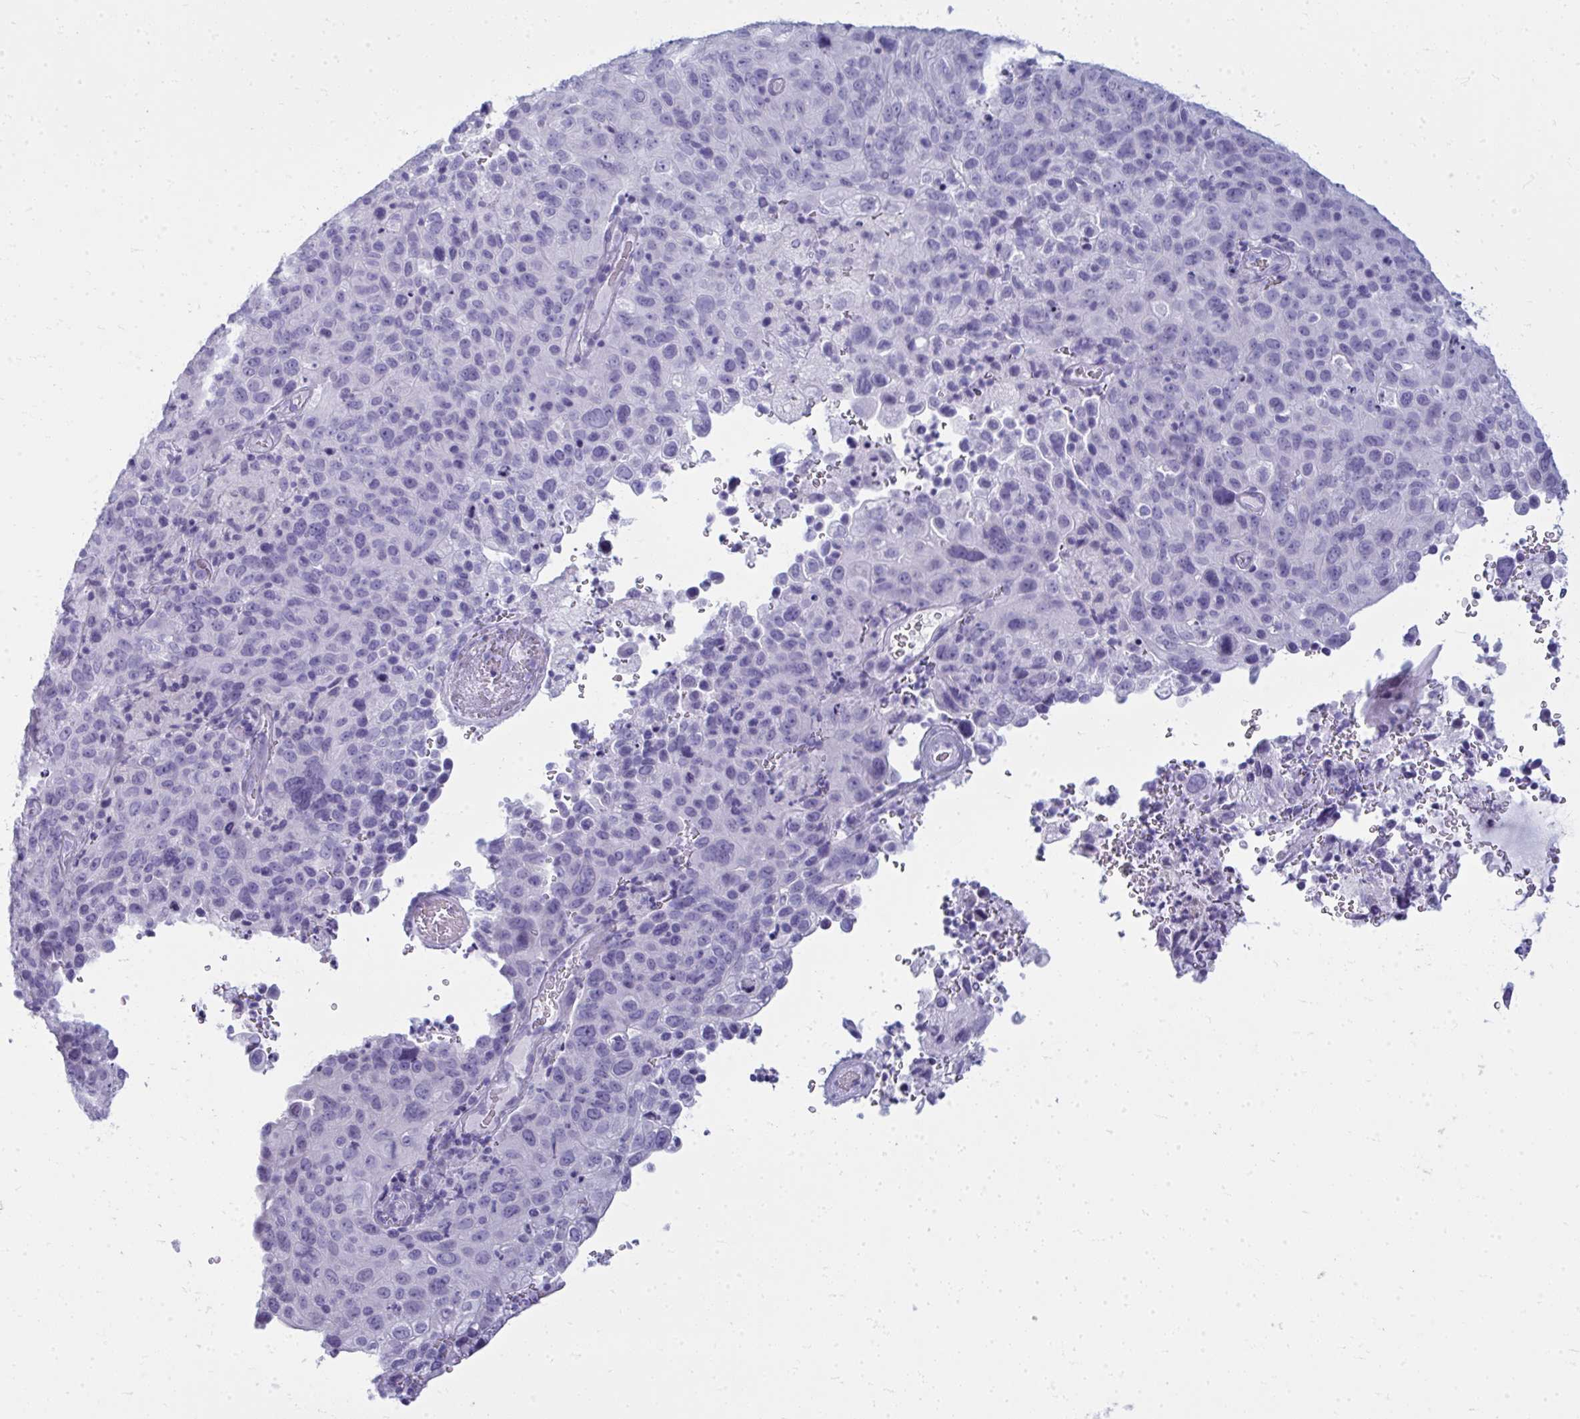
{"staining": {"intensity": "negative", "quantity": "none", "location": "none"}, "tissue": "cervical cancer", "cell_type": "Tumor cells", "image_type": "cancer", "snomed": [{"axis": "morphology", "description": "Squamous cell carcinoma, NOS"}, {"axis": "topography", "description": "Cervix"}], "caption": "Cervical squamous cell carcinoma stained for a protein using immunohistochemistry (IHC) exhibits no positivity tumor cells.", "gene": "QDPR", "patient": {"sex": "female", "age": 44}}